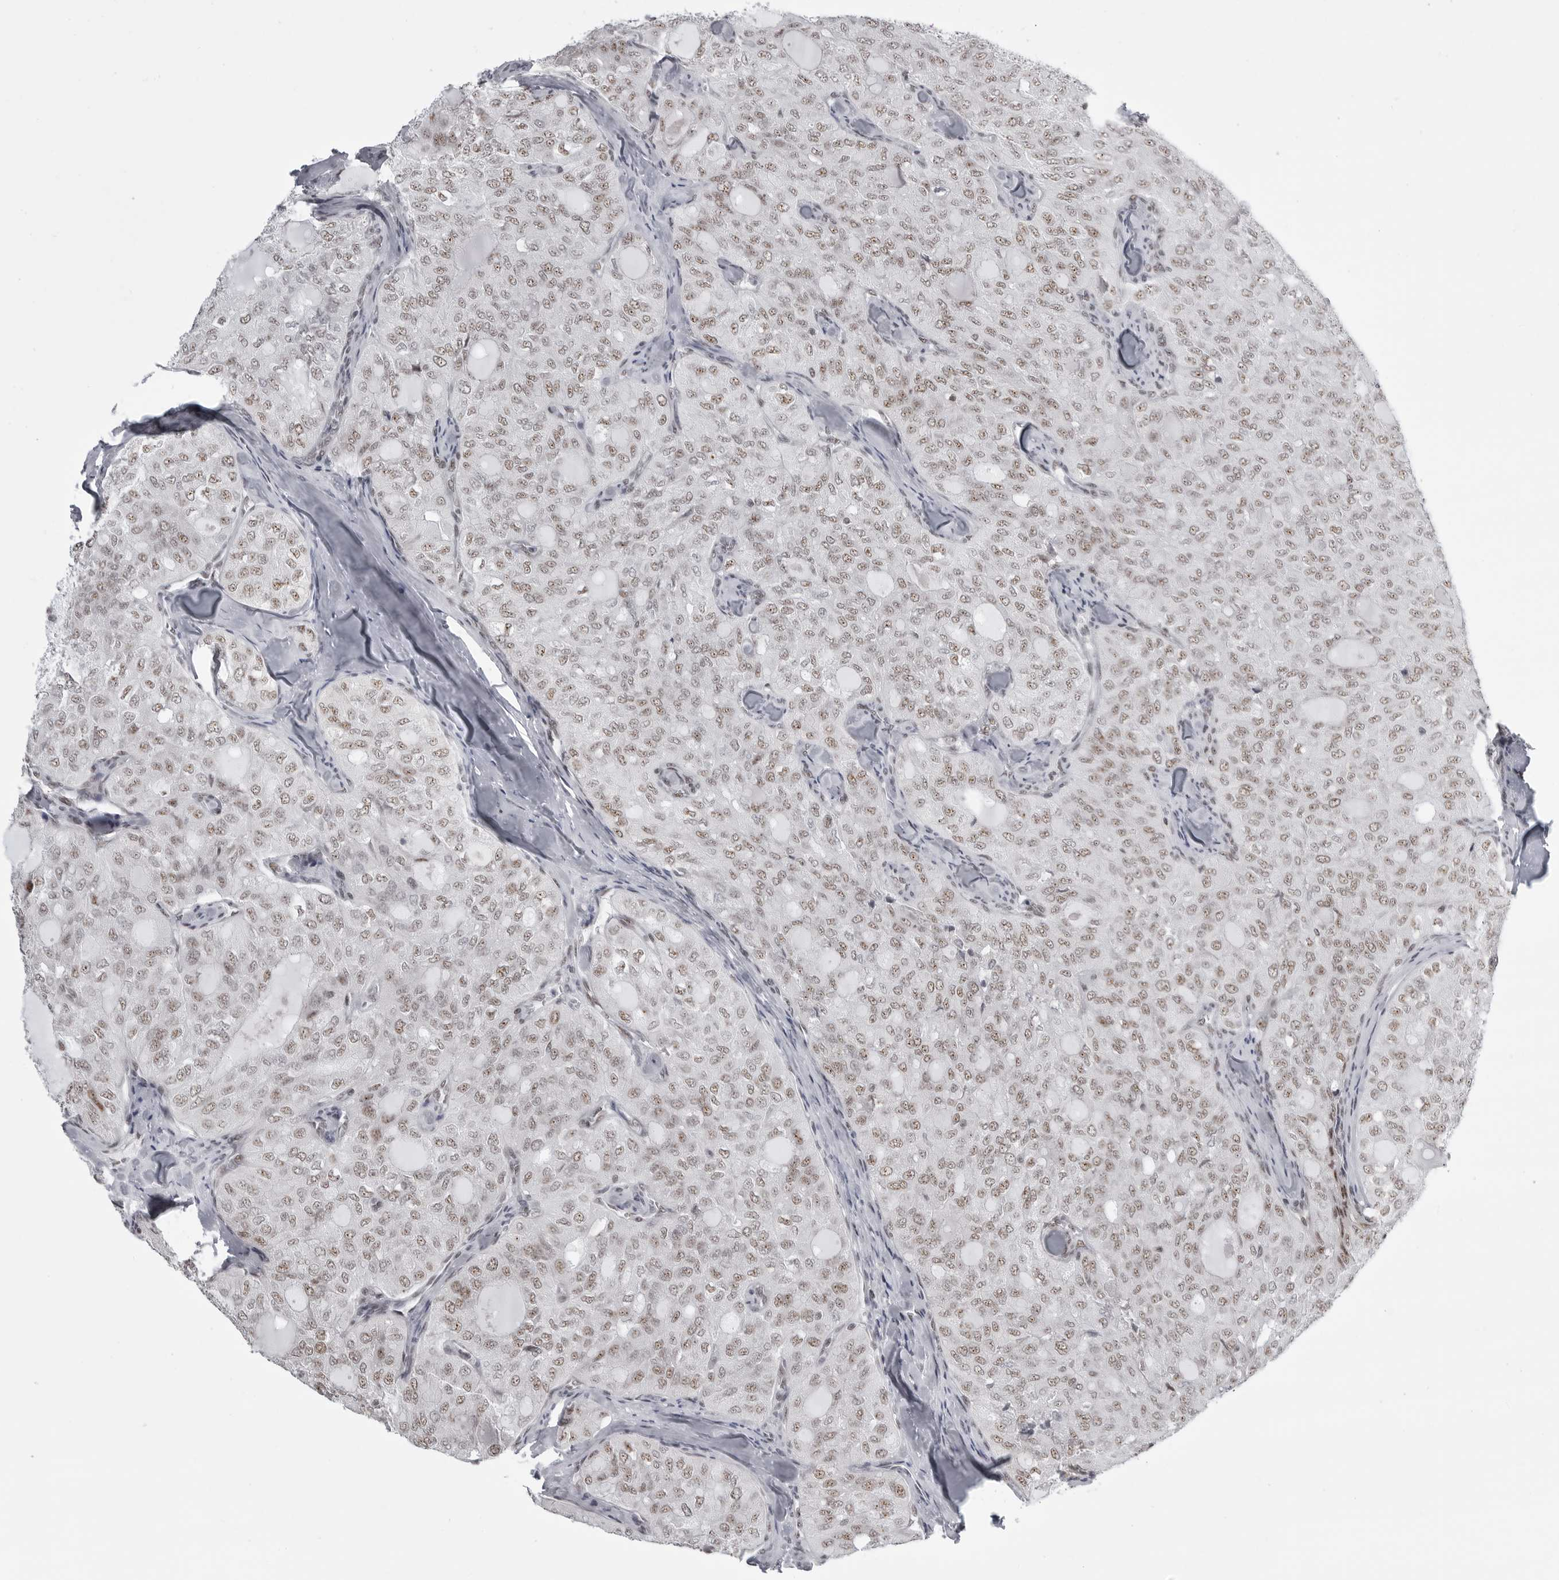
{"staining": {"intensity": "weak", "quantity": "25%-75%", "location": "nuclear"}, "tissue": "thyroid cancer", "cell_type": "Tumor cells", "image_type": "cancer", "snomed": [{"axis": "morphology", "description": "Follicular adenoma carcinoma, NOS"}, {"axis": "topography", "description": "Thyroid gland"}], "caption": "The micrograph shows a brown stain indicating the presence of a protein in the nuclear of tumor cells in thyroid cancer (follicular adenoma carcinoma).", "gene": "WRAP53", "patient": {"sex": "male", "age": 75}}